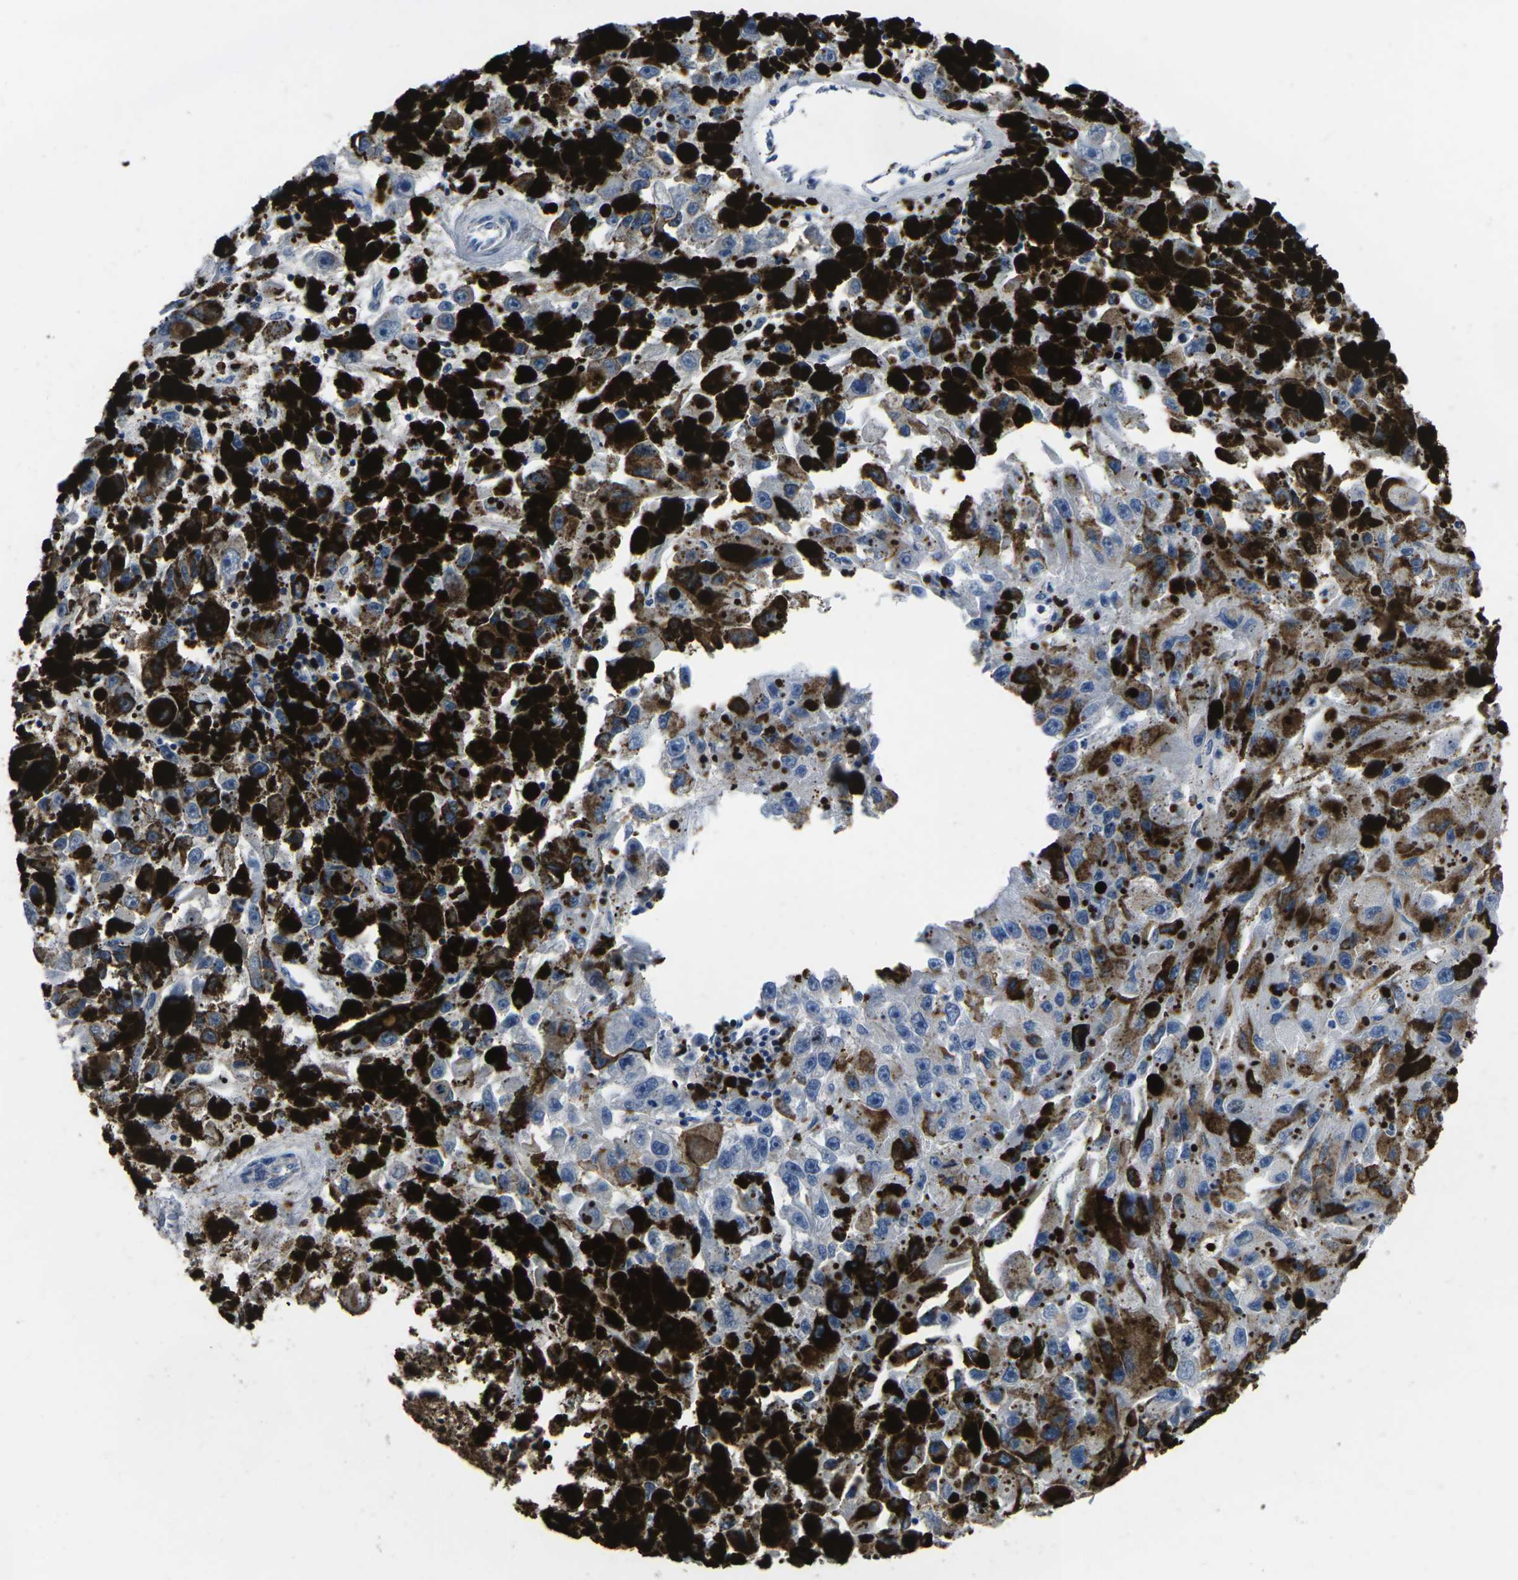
{"staining": {"intensity": "negative", "quantity": "none", "location": "none"}, "tissue": "melanoma", "cell_type": "Tumor cells", "image_type": "cancer", "snomed": [{"axis": "morphology", "description": "Malignant melanoma, NOS"}, {"axis": "topography", "description": "Skin"}], "caption": "Tumor cells are negative for protein expression in human malignant melanoma.", "gene": "CTSW", "patient": {"sex": "female", "age": 104}}